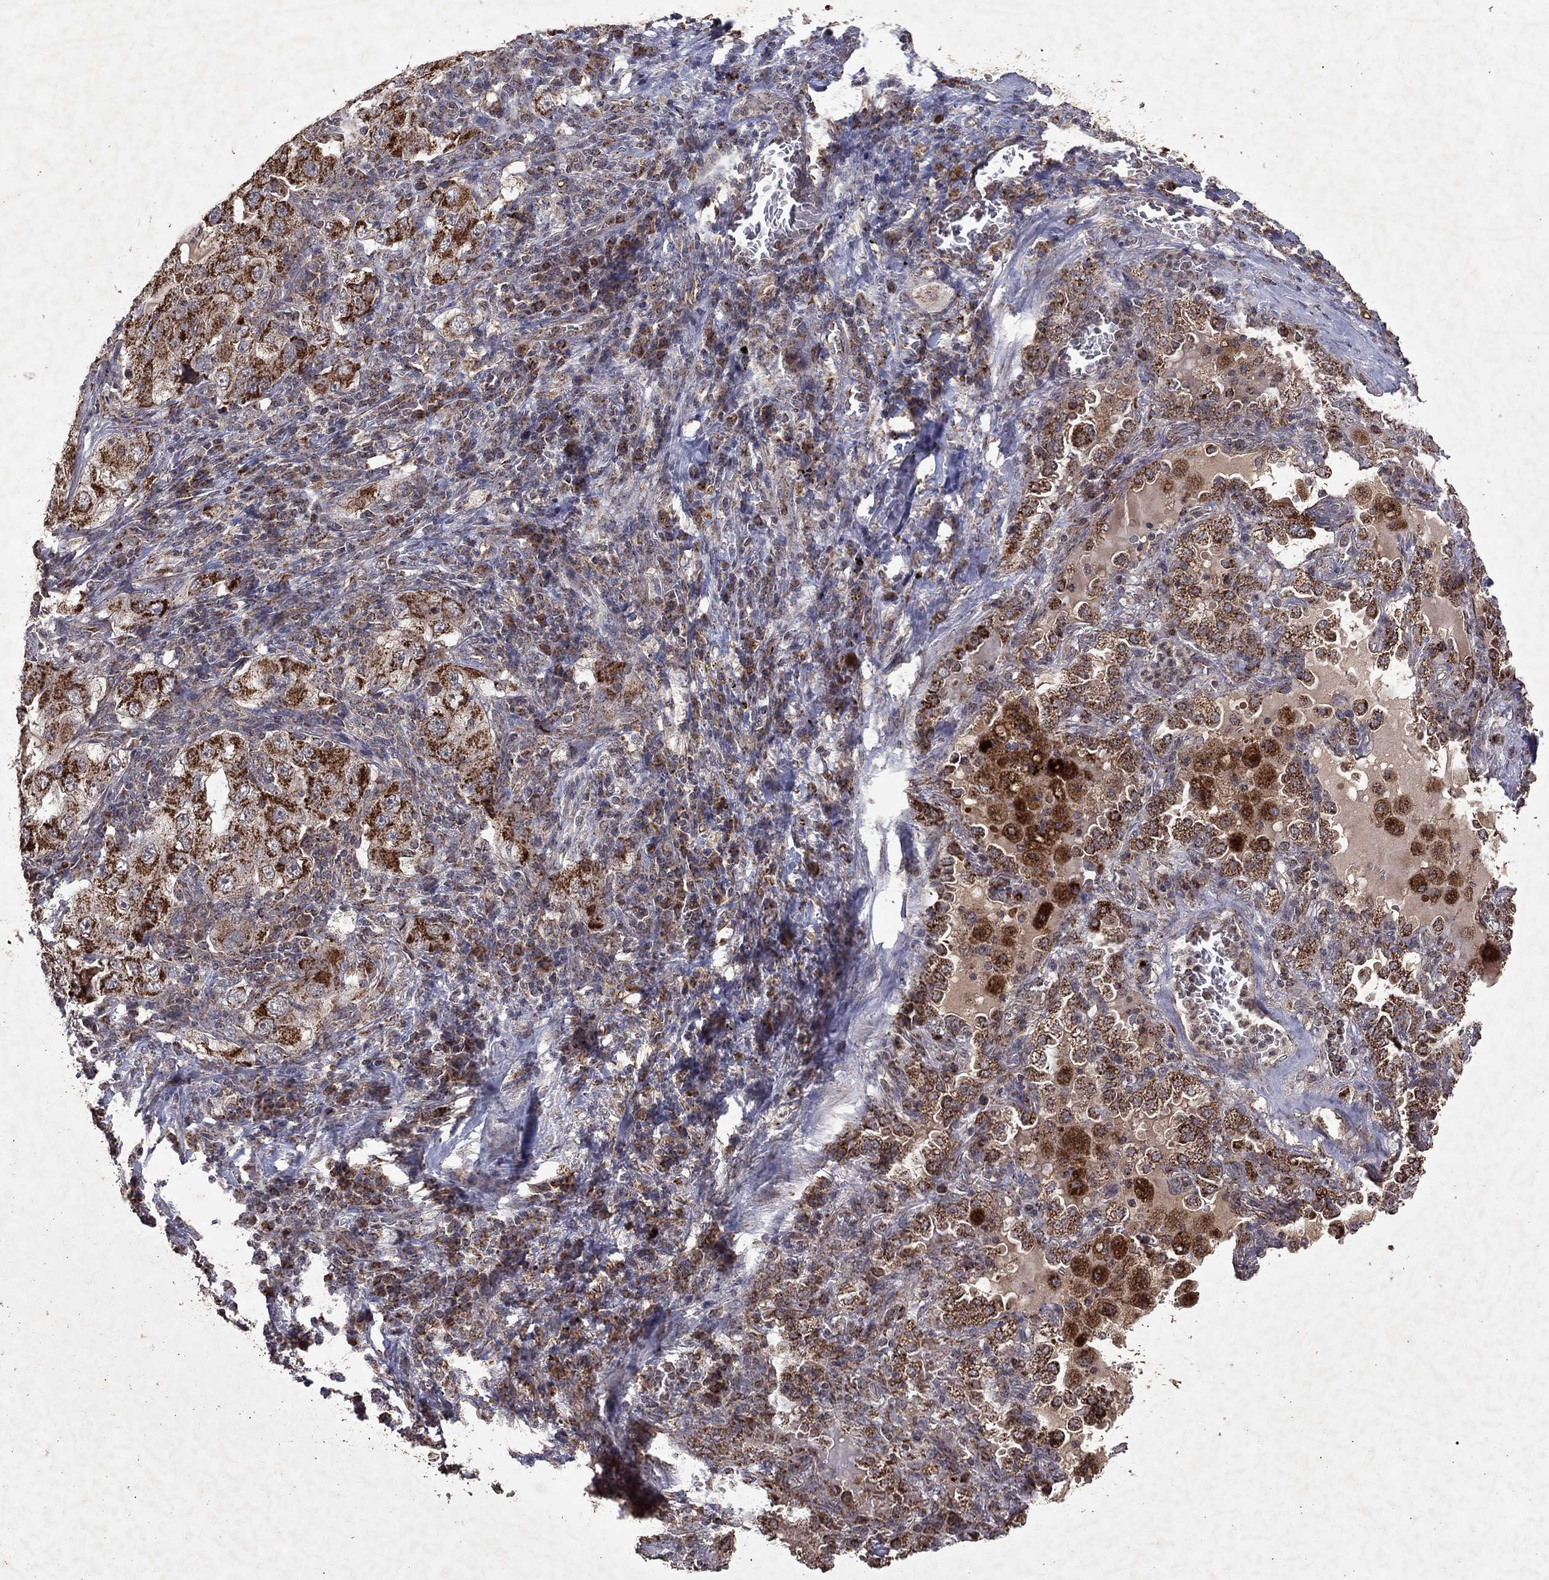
{"staining": {"intensity": "strong", "quantity": ">75%", "location": "cytoplasmic/membranous"}, "tissue": "lung cancer", "cell_type": "Tumor cells", "image_type": "cancer", "snomed": [{"axis": "morphology", "description": "Adenocarcinoma, NOS"}, {"axis": "topography", "description": "Lung"}], "caption": "Protein analysis of lung cancer tissue demonstrates strong cytoplasmic/membranous staining in approximately >75% of tumor cells.", "gene": "PYROXD2", "patient": {"sex": "female", "age": 61}}